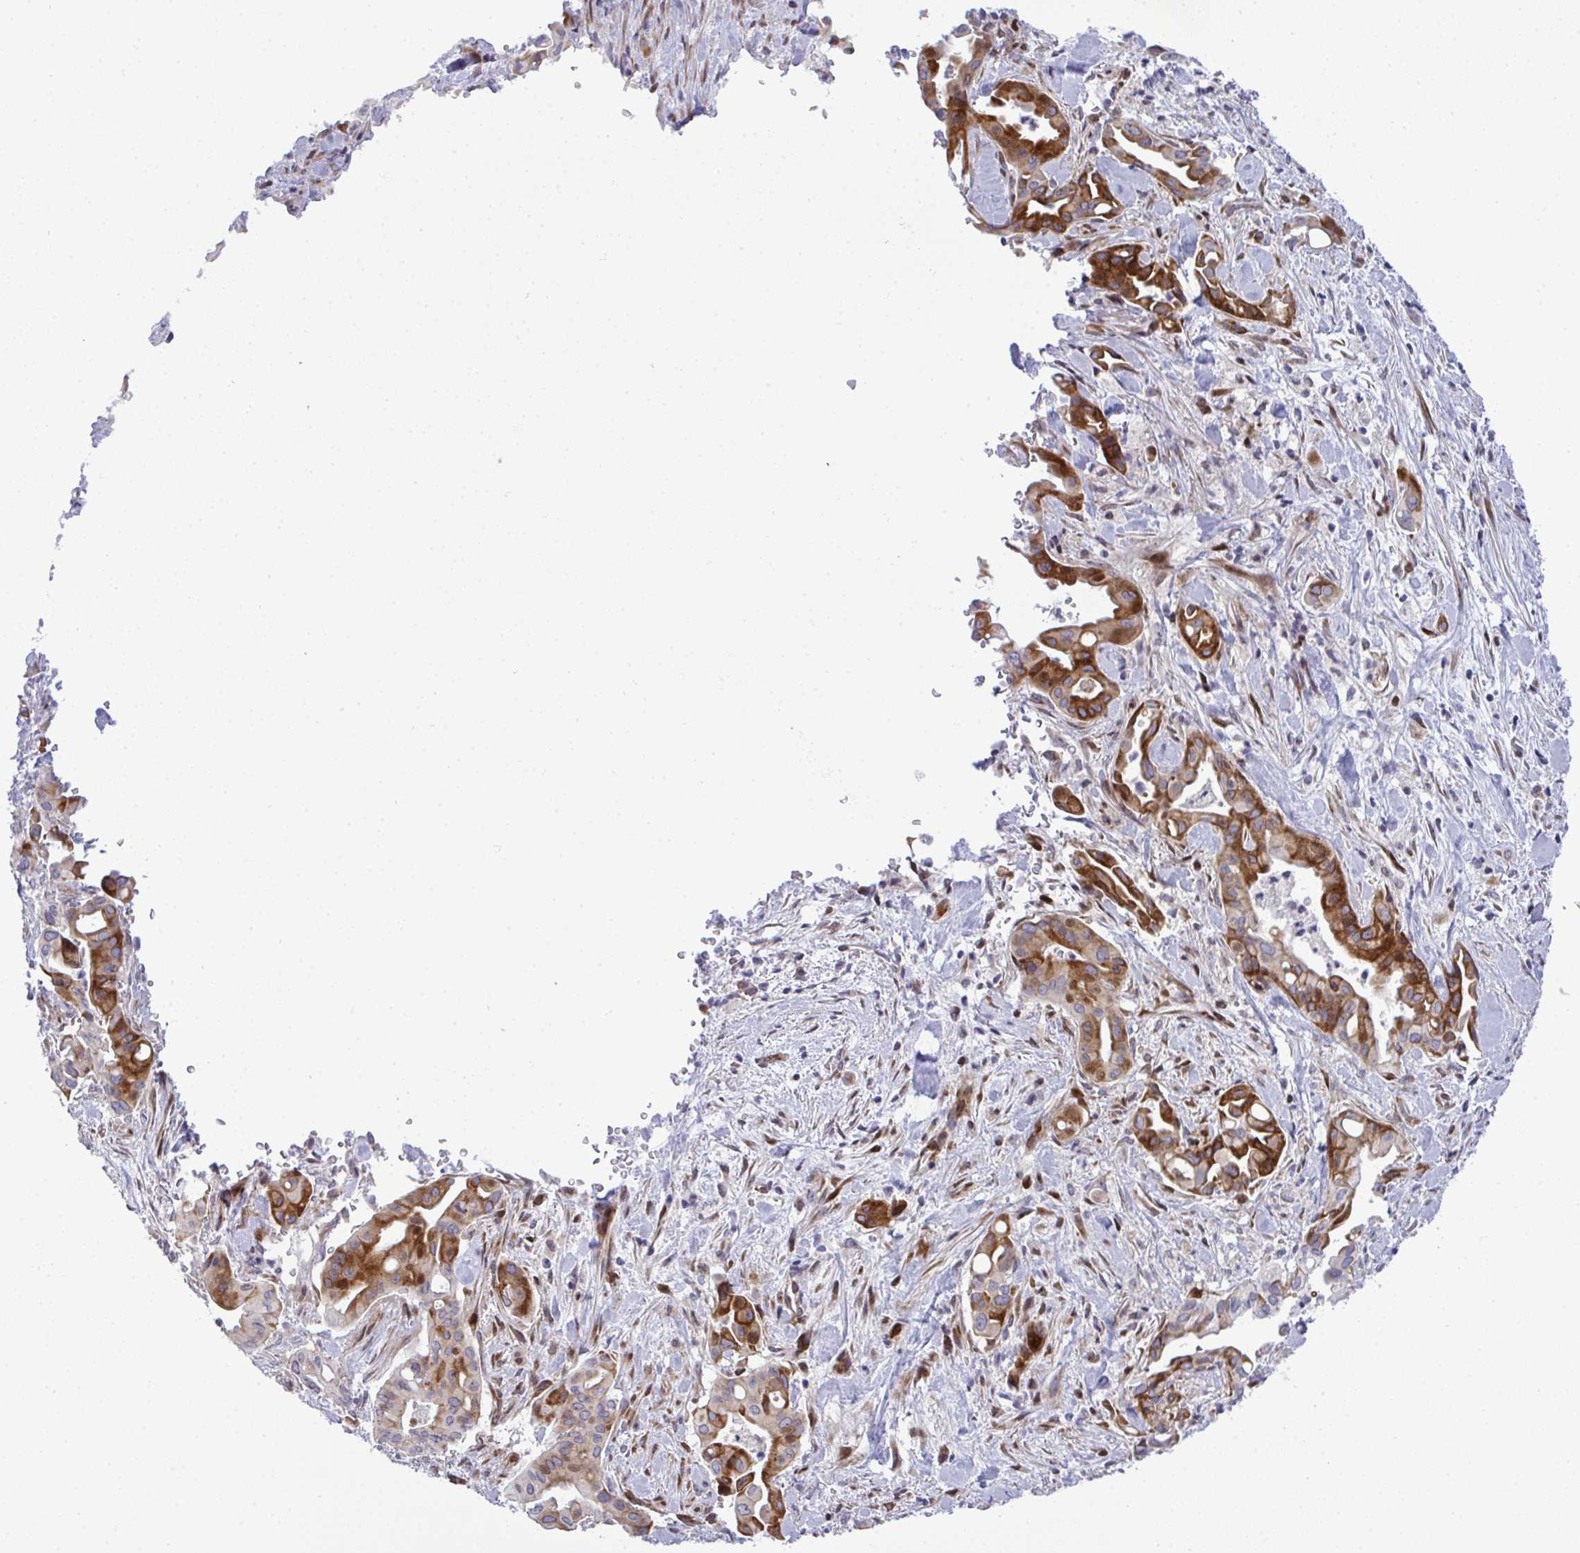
{"staining": {"intensity": "strong", "quantity": ">75%", "location": "cytoplasmic/membranous"}, "tissue": "liver cancer", "cell_type": "Tumor cells", "image_type": "cancer", "snomed": [{"axis": "morphology", "description": "Cholangiocarcinoma"}, {"axis": "topography", "description": "Liver"}], "caption": "High-power microscopy captured an immunohistochemistry micrograph of liver cancer (cholangiocarcinoma), revealing strong cytoplasmic/membranous positivity in about >75% of tumor cells. The protein is stained brown, and the nuclei are stained in blue (DAB IHC with brightfield microscopy, high magnification).", "gene": "CASTOR2", "patient": {"sex": "female", "age": 68}}